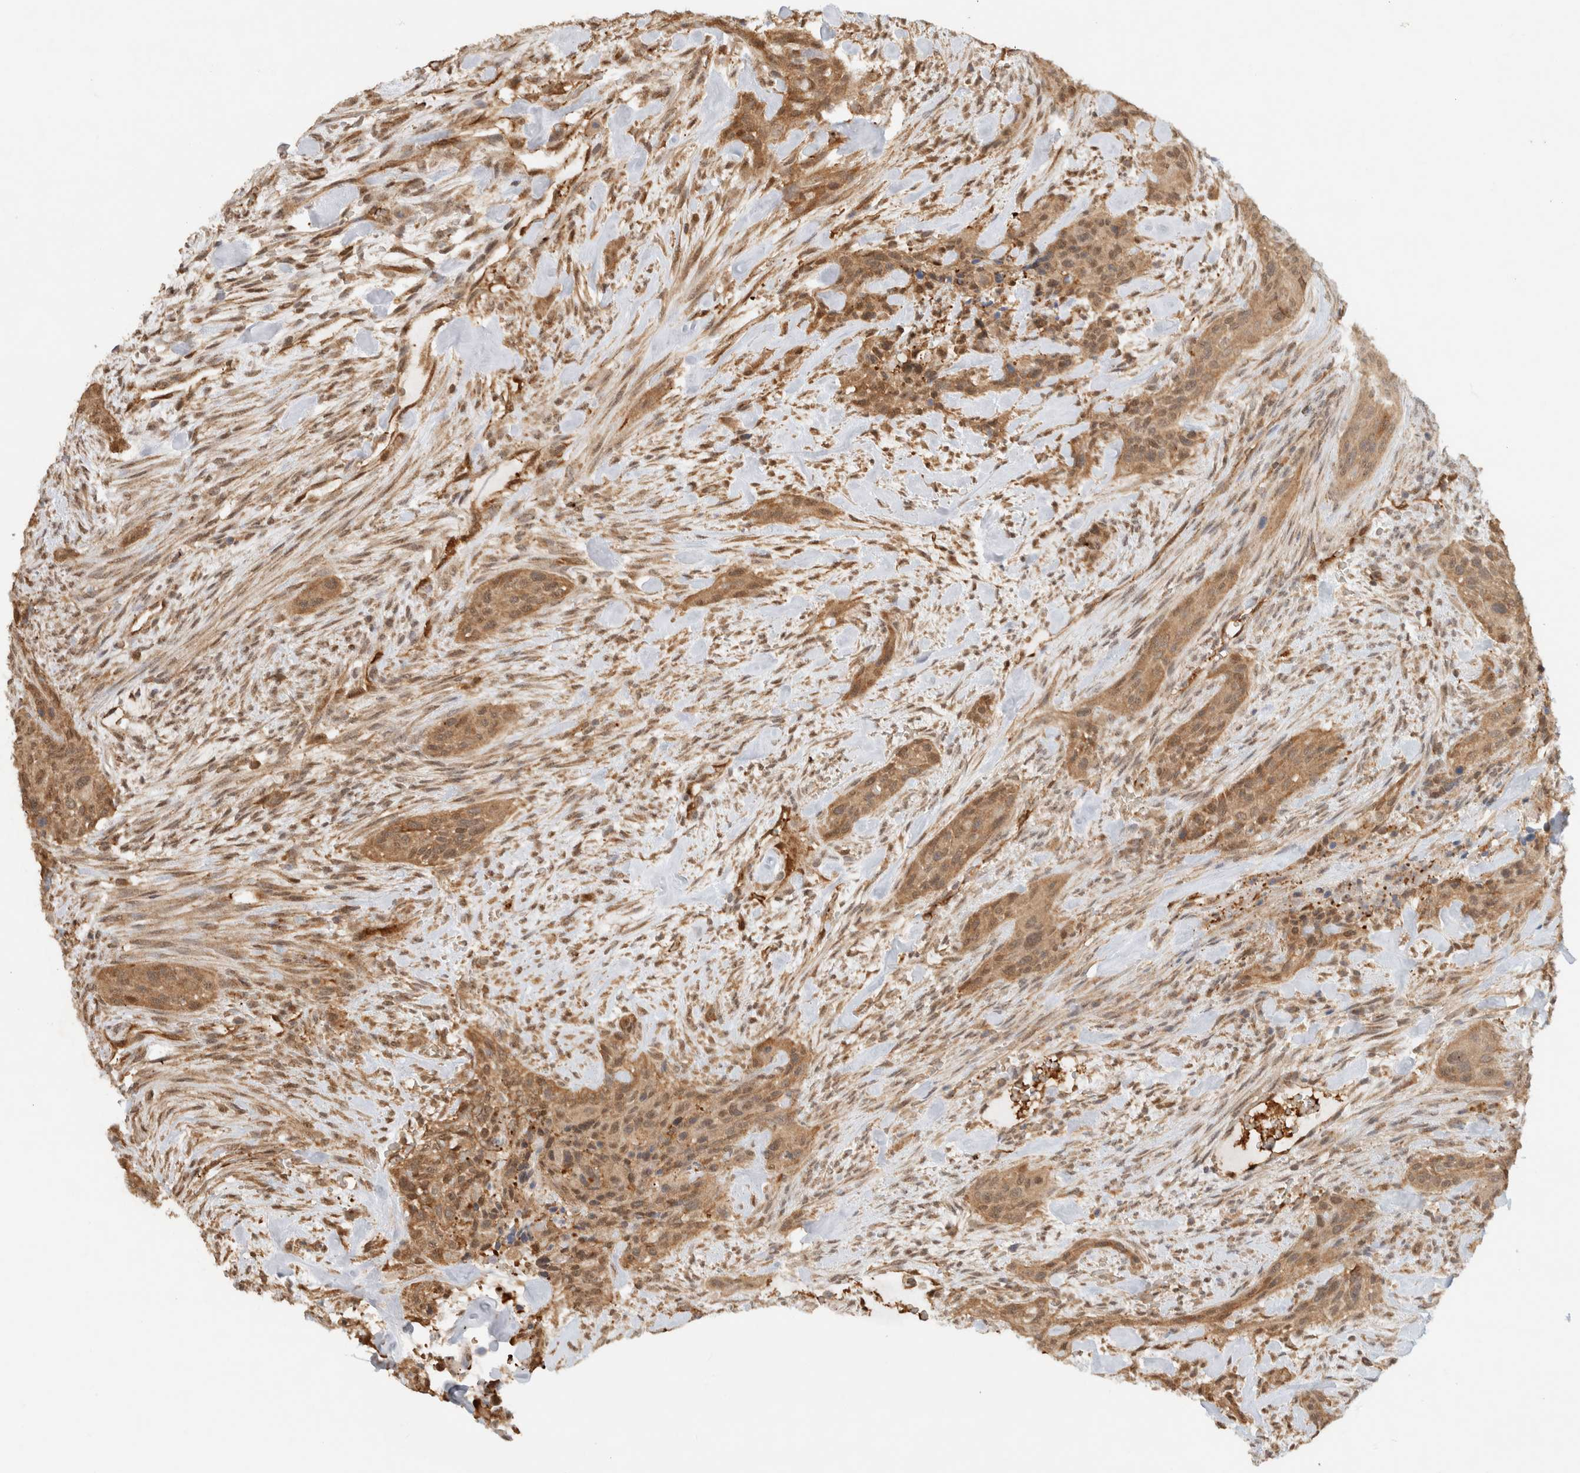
{"staining": {"intensity": "moderate", "quantity": ">75%", "location": "cytoplasmic/membranous,nuclear"}, "tissue": "urothelial cancer", "cell_type": "Tumor cells", "image_type": "cancer", "snomed": [{"axis": "morphology", "description": "Urothelial carcinoma, High grade"}, {"axis": "topography", "description": "Urinary bladder"}], "caption": "Immunohistochemical staining of urothelial cancer shows medium levels of moderate cytoplasmic/membranous and nuclear protein positivity in approximately >75% of tumor cells. Using DAB (3,3'-diaminobenzidine) (brown) and hematoxylin (blue) stains, captured at high magnification using brightfield microscopy.", "gene": "CA13", "patient": {"sex": "male", "age": 35}}